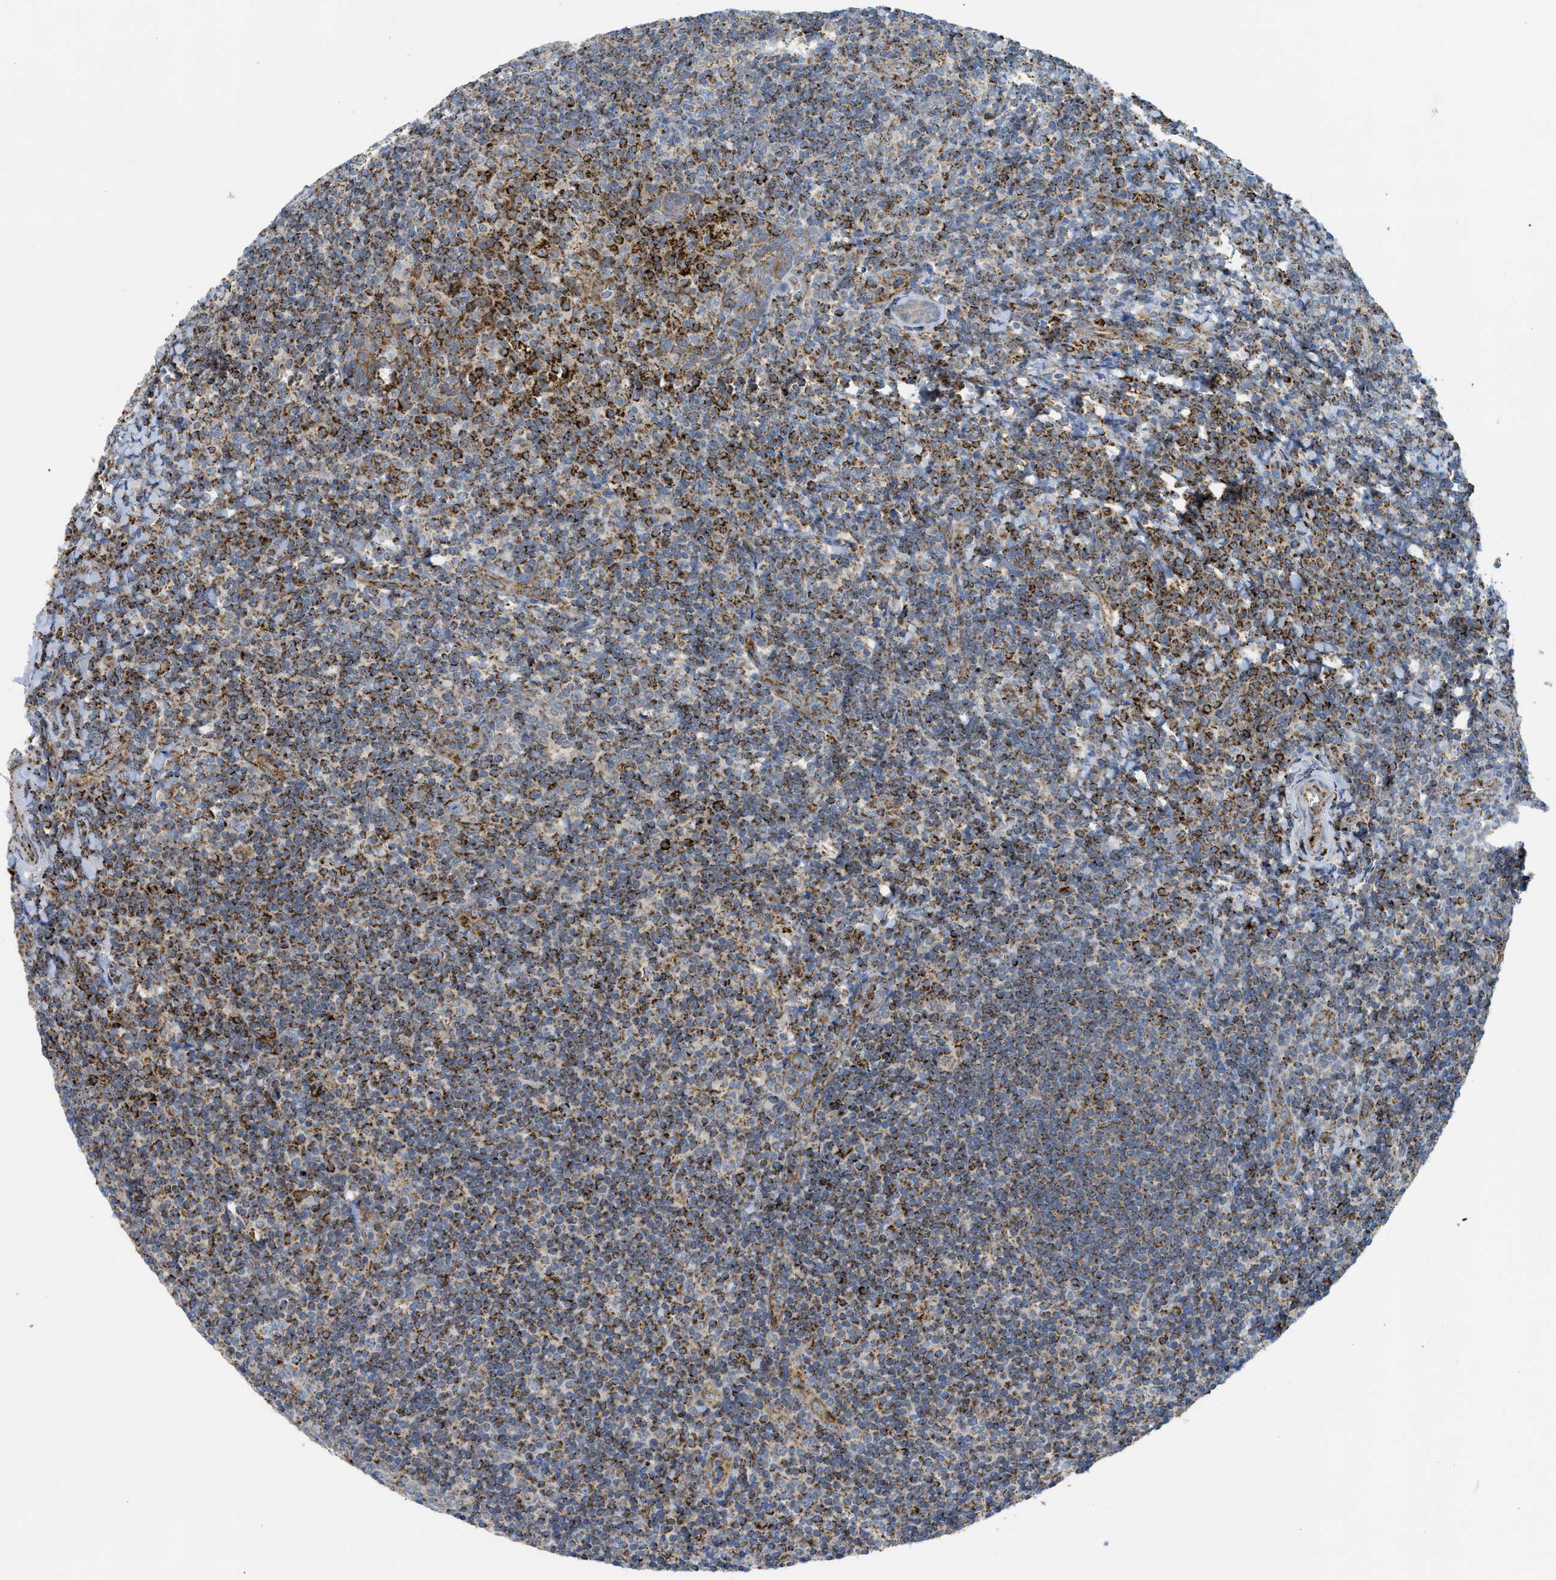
{"staining": {"intensity": "strong", "quantity": "25%-75%", "location": "cytoplasmic/membranous"}, "tissue": "tonsil", "cell_type": "Germinal center cells", "image_type": "normal", "snomed": [{"axis": "morphology", "description": "Normal tissue, NOS"}, {"axis": "topography", "description": "Tonsil"}], "caption": "IHC of normal human tonsil reveals high levels of strong cytoplasmic/membranous staining in approximately 25%-75% of germinal center cells. (DAB IHC, brown staining for protein, blue staining for nuclei).", "gene": "SQOR", "patient": {"sex": "male", "age": 37}}